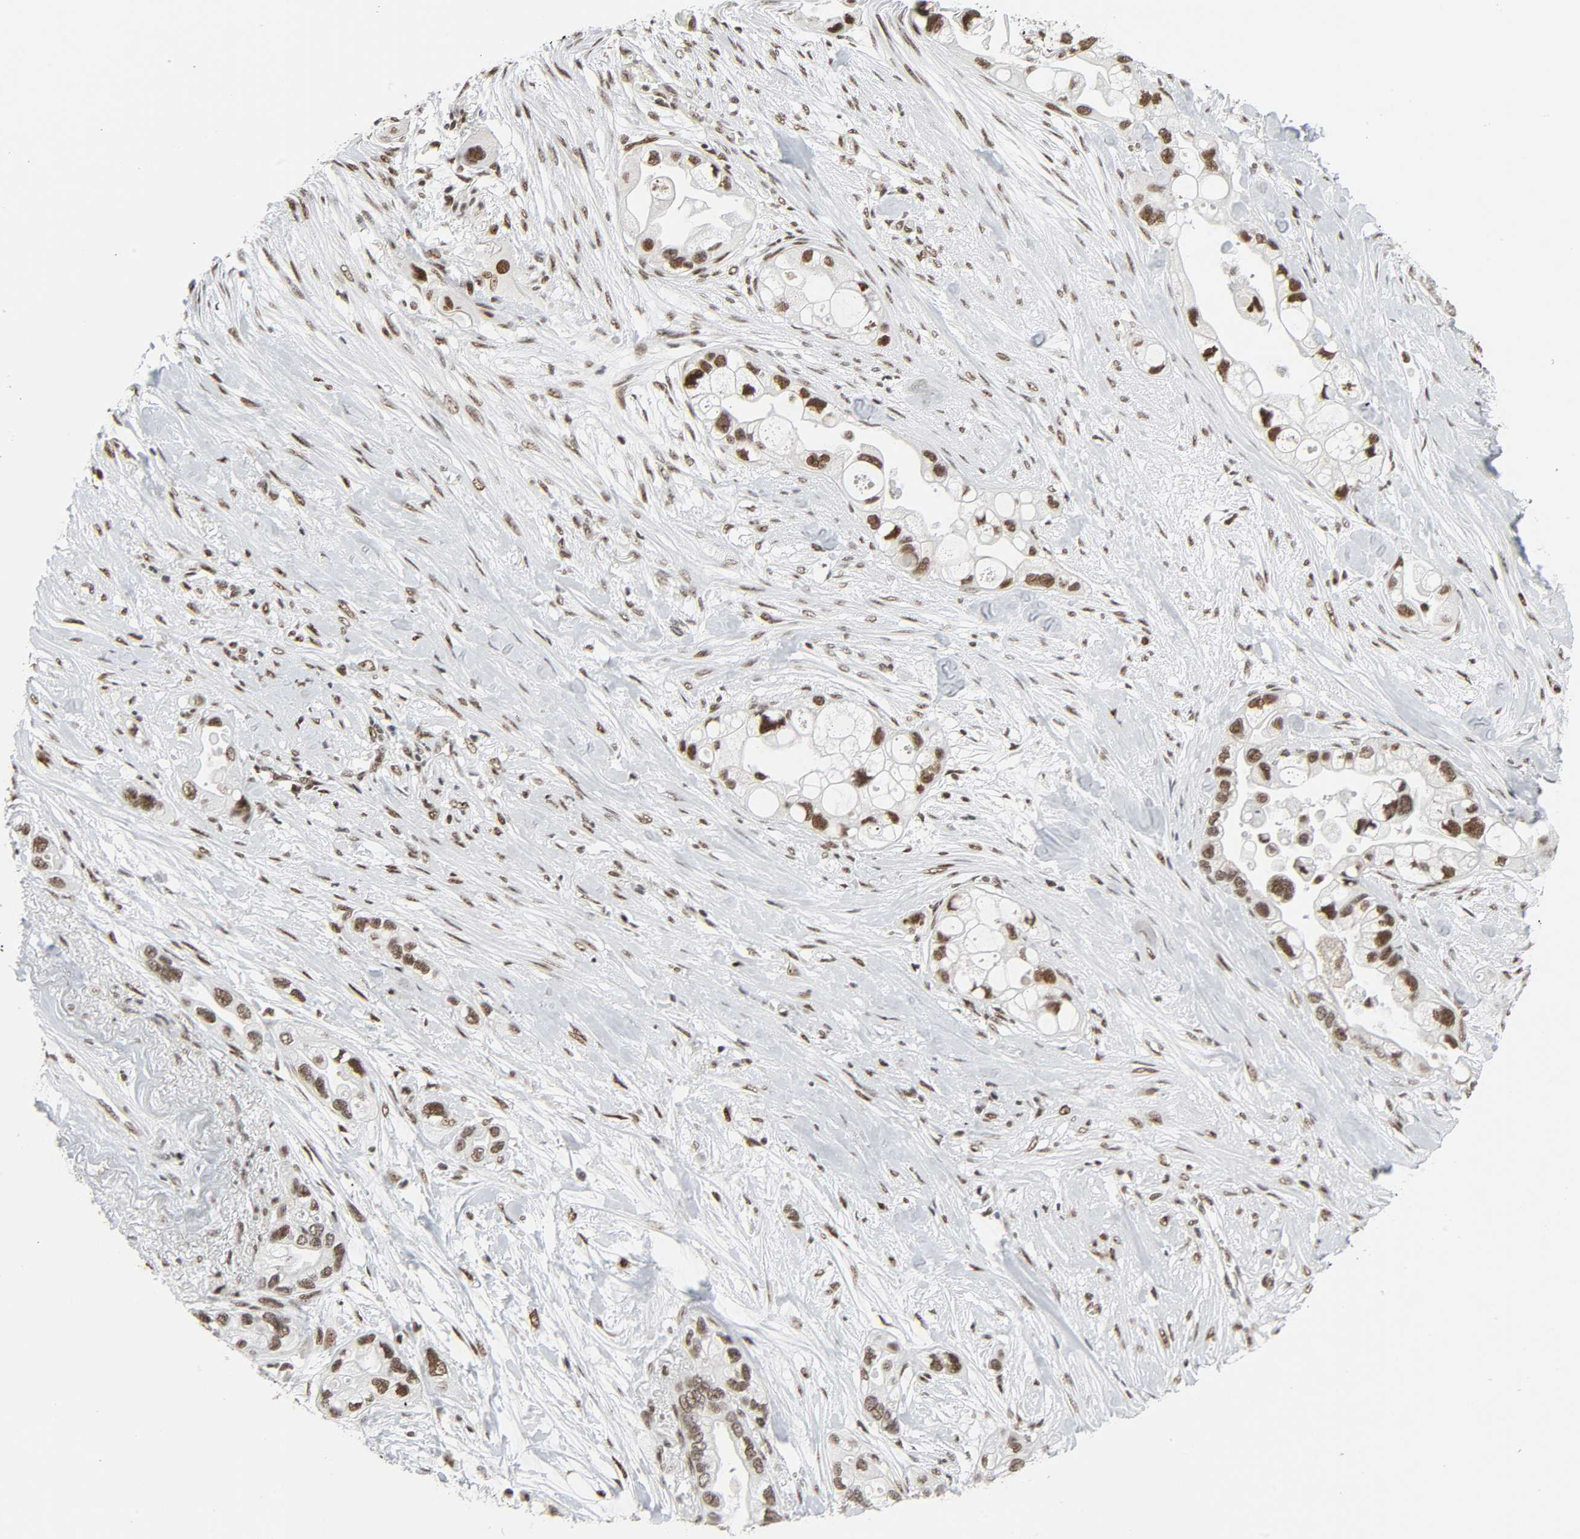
{"staining": {"intensity": "strong", "quantity": ">75%", "location": "nuclear"}, "tissue": "pancreatic cancer", "cell_type": "Tumor cells", "image_type": "cancer", "snomed": [{"axis": "morphology", "description": "Adenocarcinoma, NOS"}, {"axis": "topography", "description": "Pancreas"}], "caption": "This is a photomicrograph of immunohistochemistry staining of pancreatic cancer (adenocarcinoma), which shows strong positivity in the nuclear of tumor cells.", "gene": "CDK7", "patient": {"sex": "female", "age": 77}}